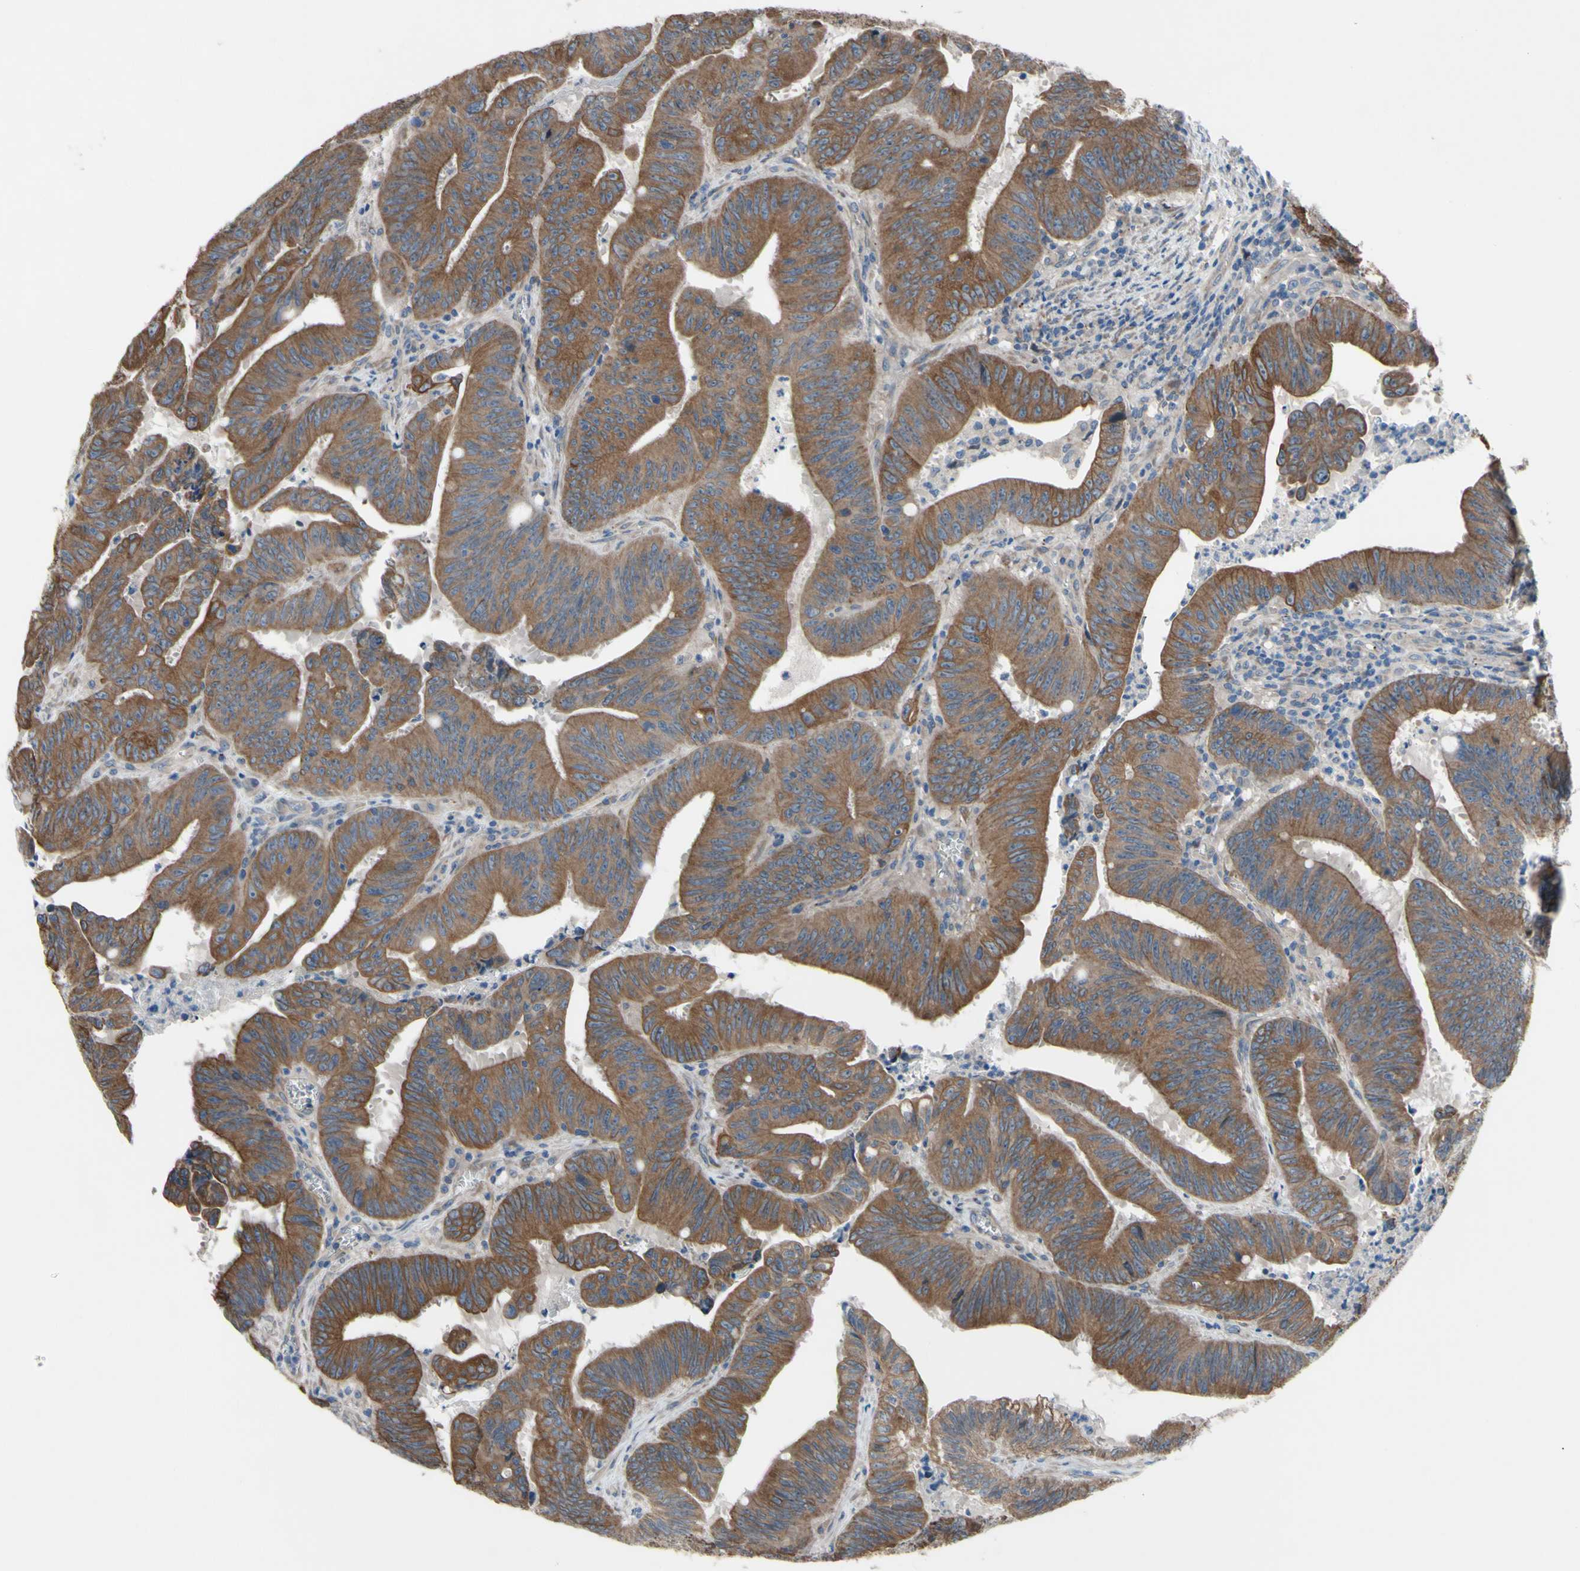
{"staining": {"intensity": "strong", "quantity": ">75%", "location": "cytoplasmic/membranous"}, "tissue": "colorectal cancer", "cell_type": "Tumor cells", "image_type": "cancer", "snomed": [{"axis": "morphology", "description": "Adenocarcinoma, NOS"}, {"axis": "topography", "description": "Colon"}], "caption": "This is a micrograph of immunohistochemistry staining of colorectal cancer, which shows strong staining in the cytoplasmic/membranous of tumor cells.", "gene": "GRAMD2B", "patient": {"sex": "male", "age": 45}}